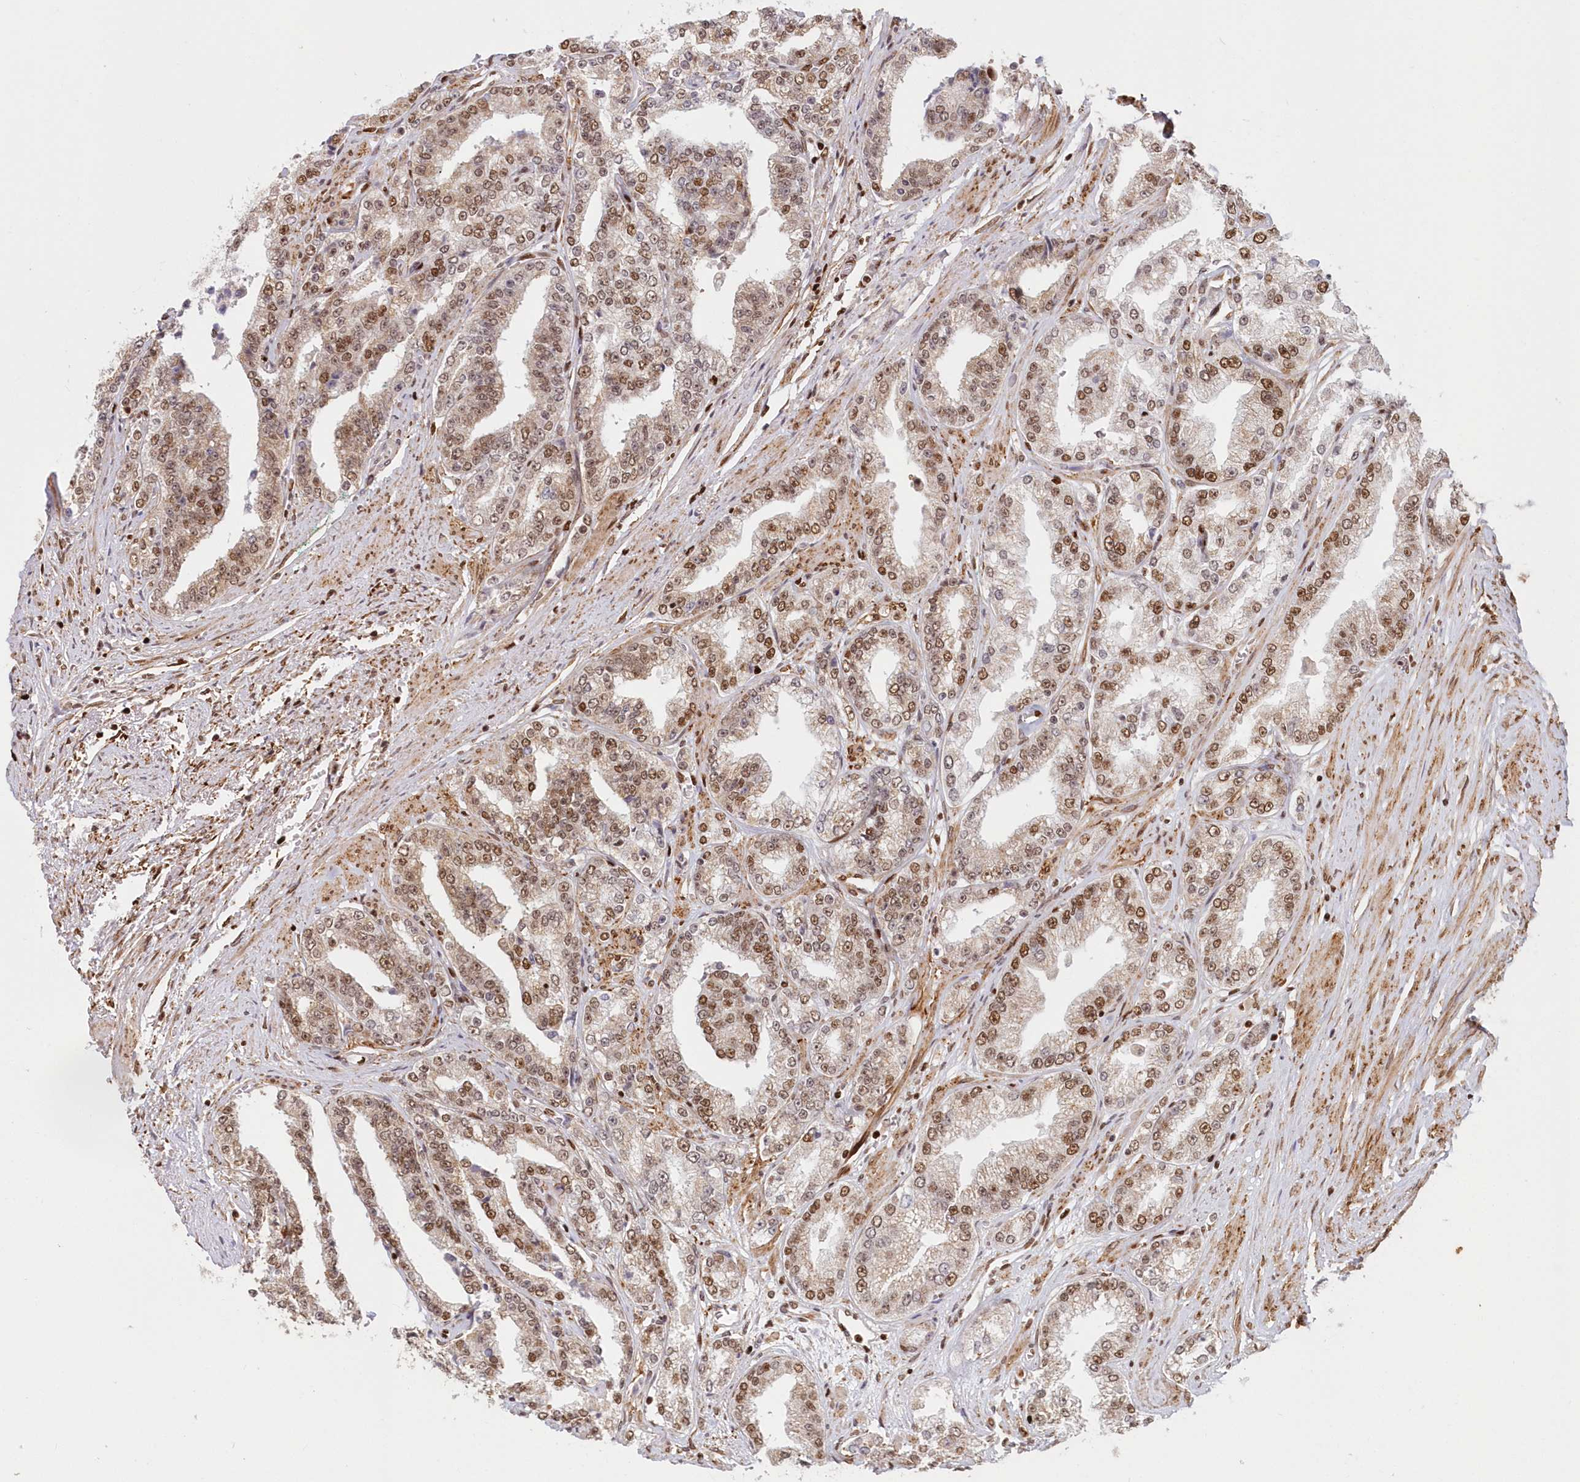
{"staining": {"intensity": "moderate", "quantity": ">75%", "location": "nuclear"}, "tissue": "prostate cancer", "cell_type": "Tumor cells", "image_type": "cancer", "snomed": [{"axis": "morphology", "description": "Adenocarcinoma, High grade"}, {"axis": "topography", "description": "Prostate"}], "caption": "Adenocarcinoma (high-grade) (prostate) stained for a protein (brown) shows moderate nuclear positive positivity in approximately >75% of tumor cells.", "gene": "POLR2B", "patient": {"sex": "male", "age": 71}}